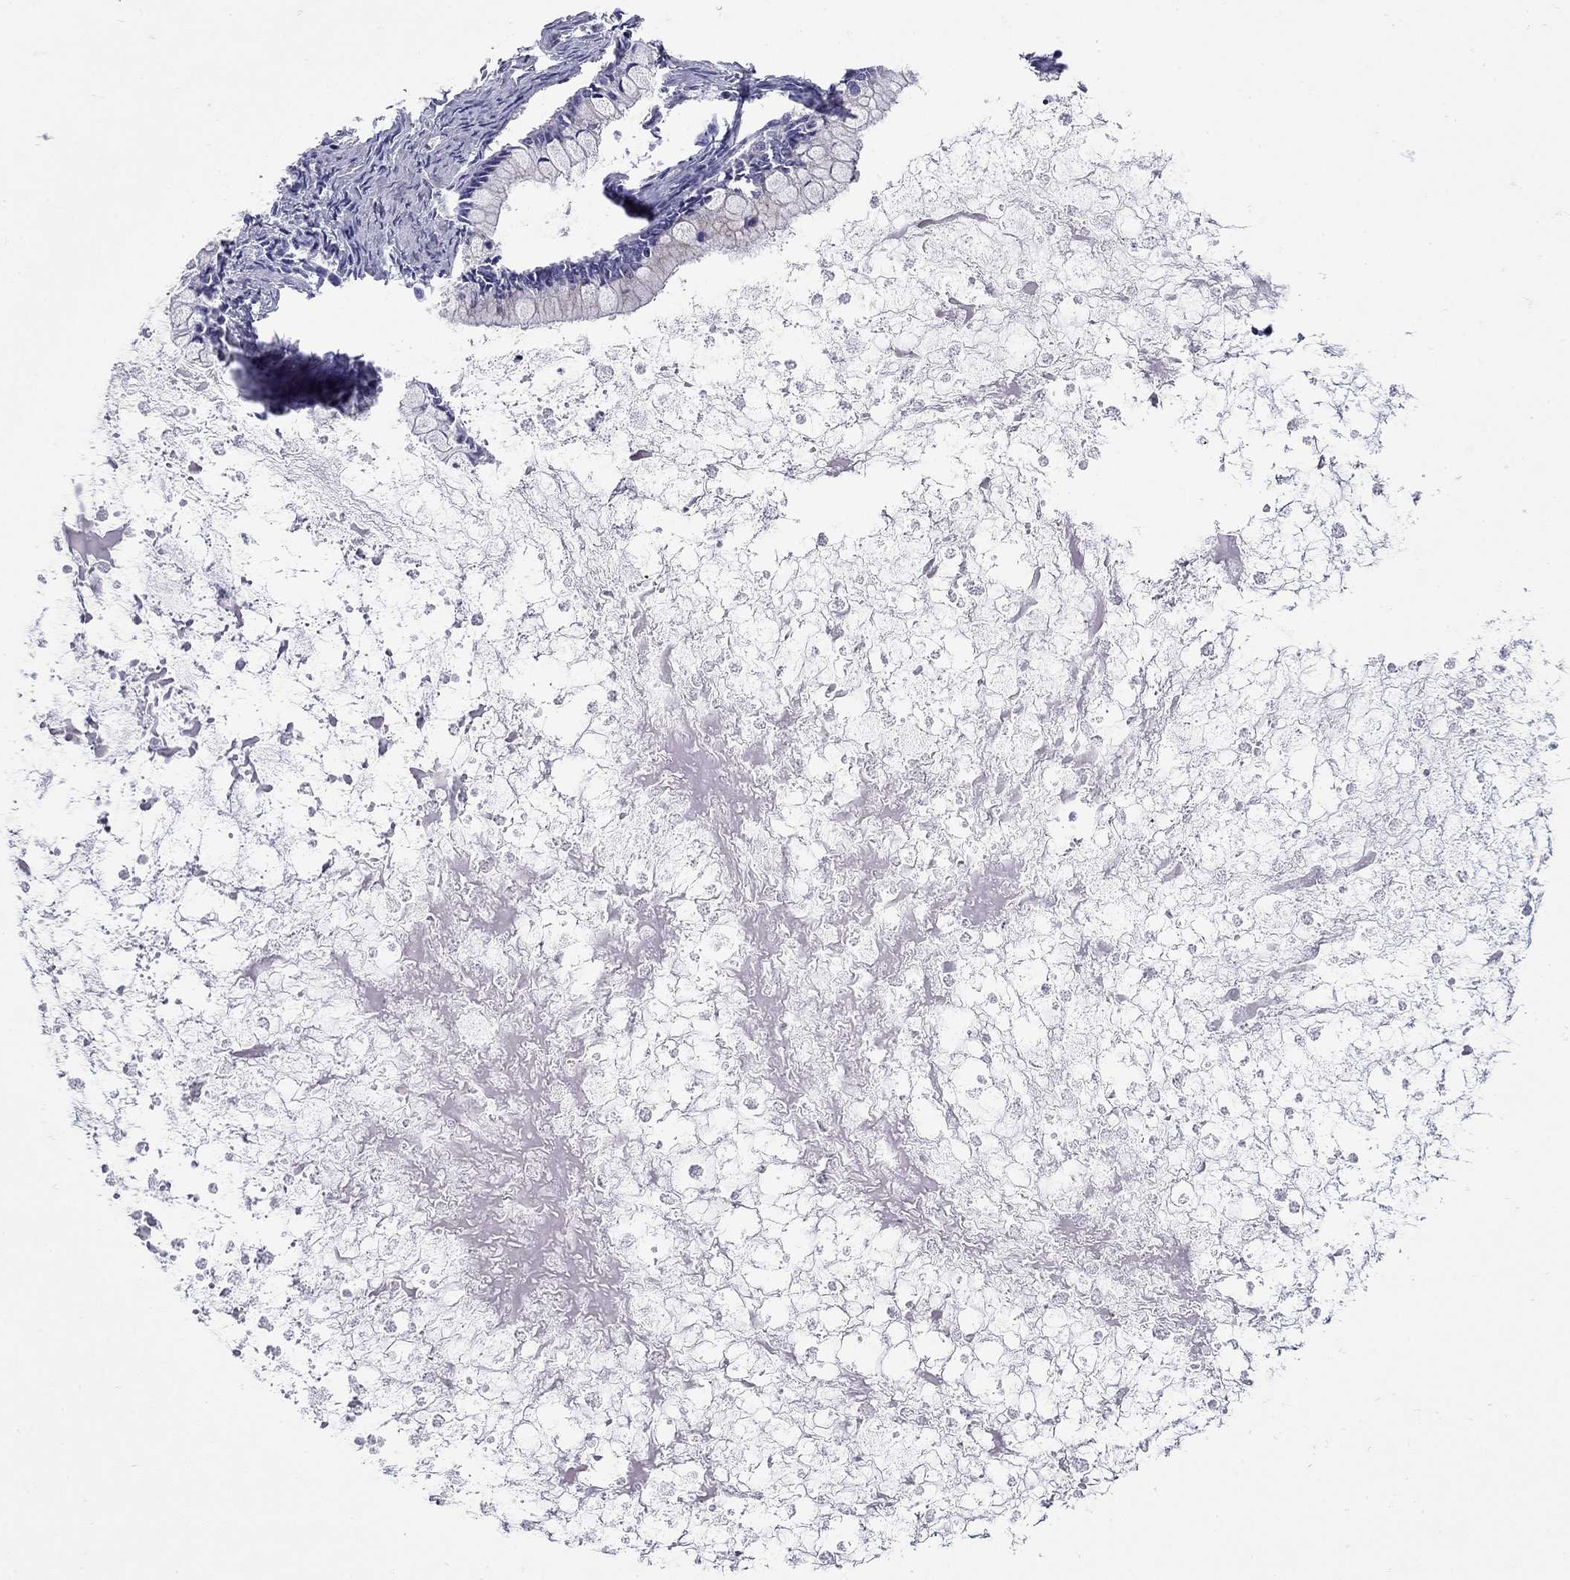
{"staining": {"intensity": "negative", "quantity": "none", "location": "none"}, "tissue": "ovarian cancer", "cell_type": "Tumor cells", "image_type": "cancer", "snomed": [{"axis": "morphology", "description": "Cystadenocarcinoma, mucinous, NOS"}, {"axis": "topography", "description": "Ovary"}], "caption": "Protein analysis of ovarian cancer reveals no significant positivity in tumor cells.", "gene": "C8orf88", "patient": {"sex": "female", "age": 67}}